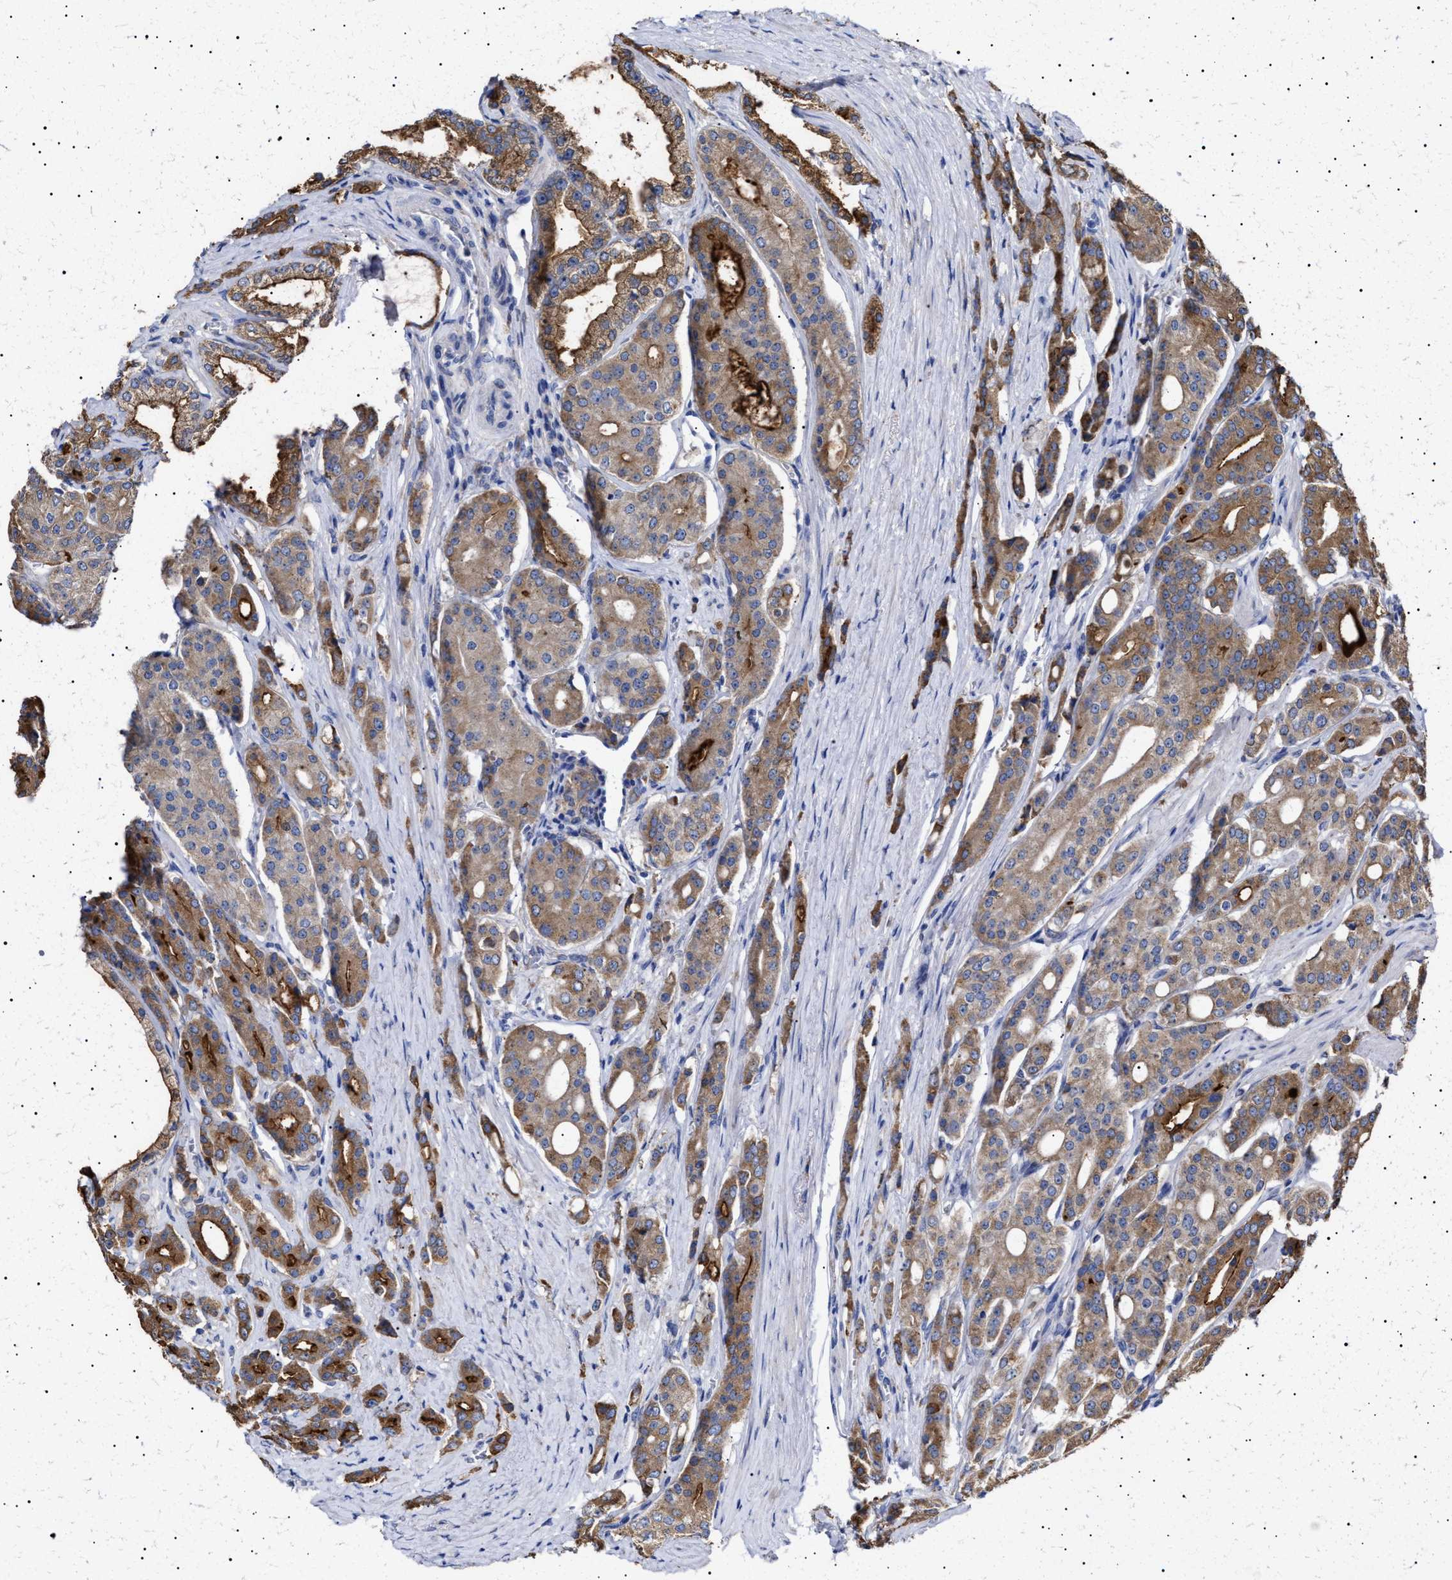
{"staining": {"intensity": "moderate", "quantity": ">75%", "location": "cytoplasmic/membranous"}, "tissue": "prostate cancer", "cell_type": "Tumor cells", "image_type": "cancer", "snomed": [{"axis": "morphology", "description": "Adenocarcinoma, High grade"}, {"axis": "topography", "description": "Prostate"}], "caption": "Immunohistochemistry (IHC) photomicrograph of prostate cancer stained for a protein (brown), which reveals medium levels of moderate cytoplasmic/membranous expression in approximately >75% of tumor cells.", "gene": "ERCC6L2", "patient": {"sex": "male", "age": 71}}